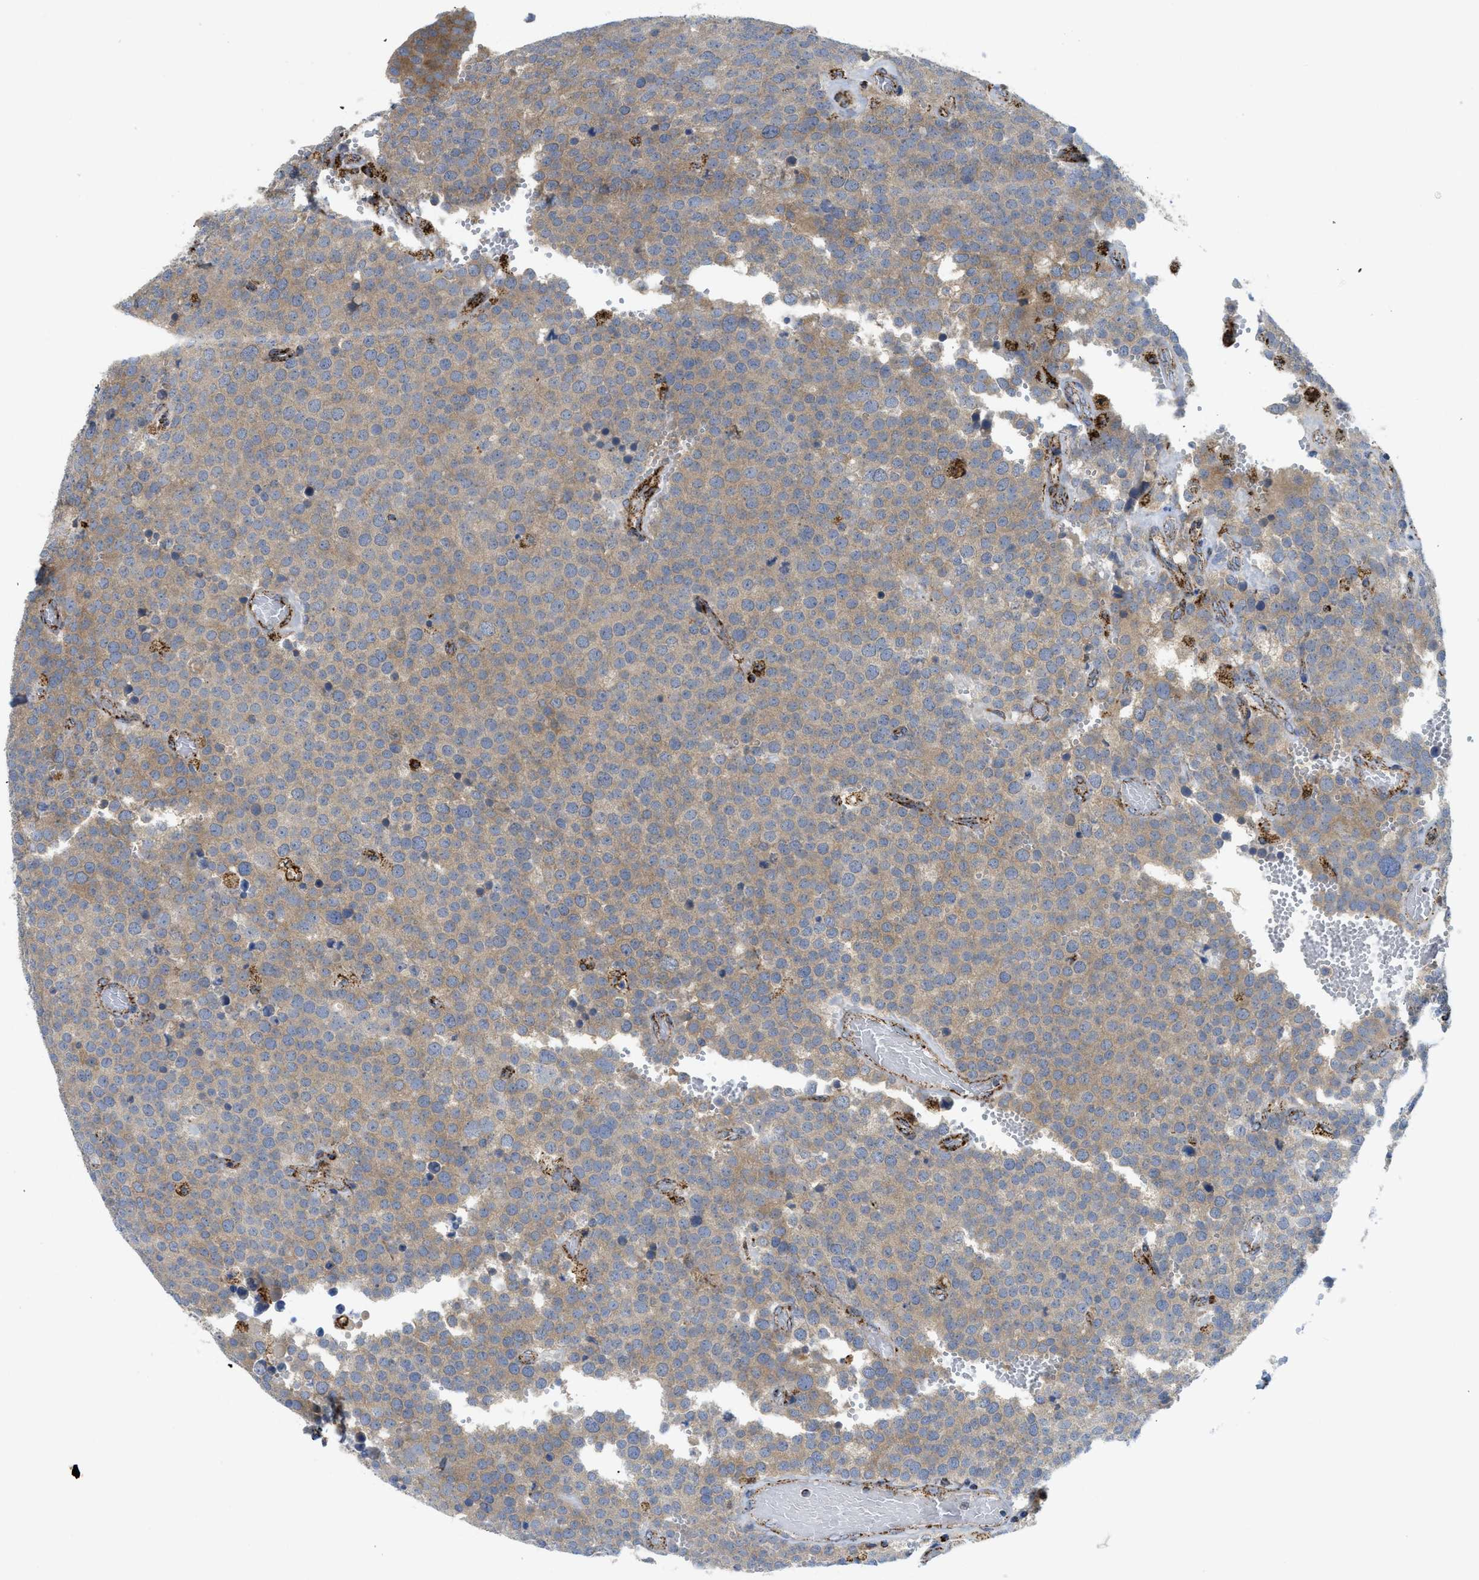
{"staining": {"intensity": "moderate", "quantity": ">75%", "location": "cytoplasmic/membranous"}, "tissue": "testis cancer", "cell_type": "Tumor cells", "image_type": "cancer", "snomed": [{"axis": "morphology", "description": "Normal tissue, NOS"}, {"axis": "morphology", "description": "Seminoma, NOS"}, {"axis": "topography", "description": "Testis"}], "caption": "Immunohistochemistry (IHC) of seminoma (testis) displays medium levels of moderate cytoplasmic/membranous staining in approximately >75% of tumor cells.", "gene": "SQOR", "patient": {"sex": "male", "age": 71}}